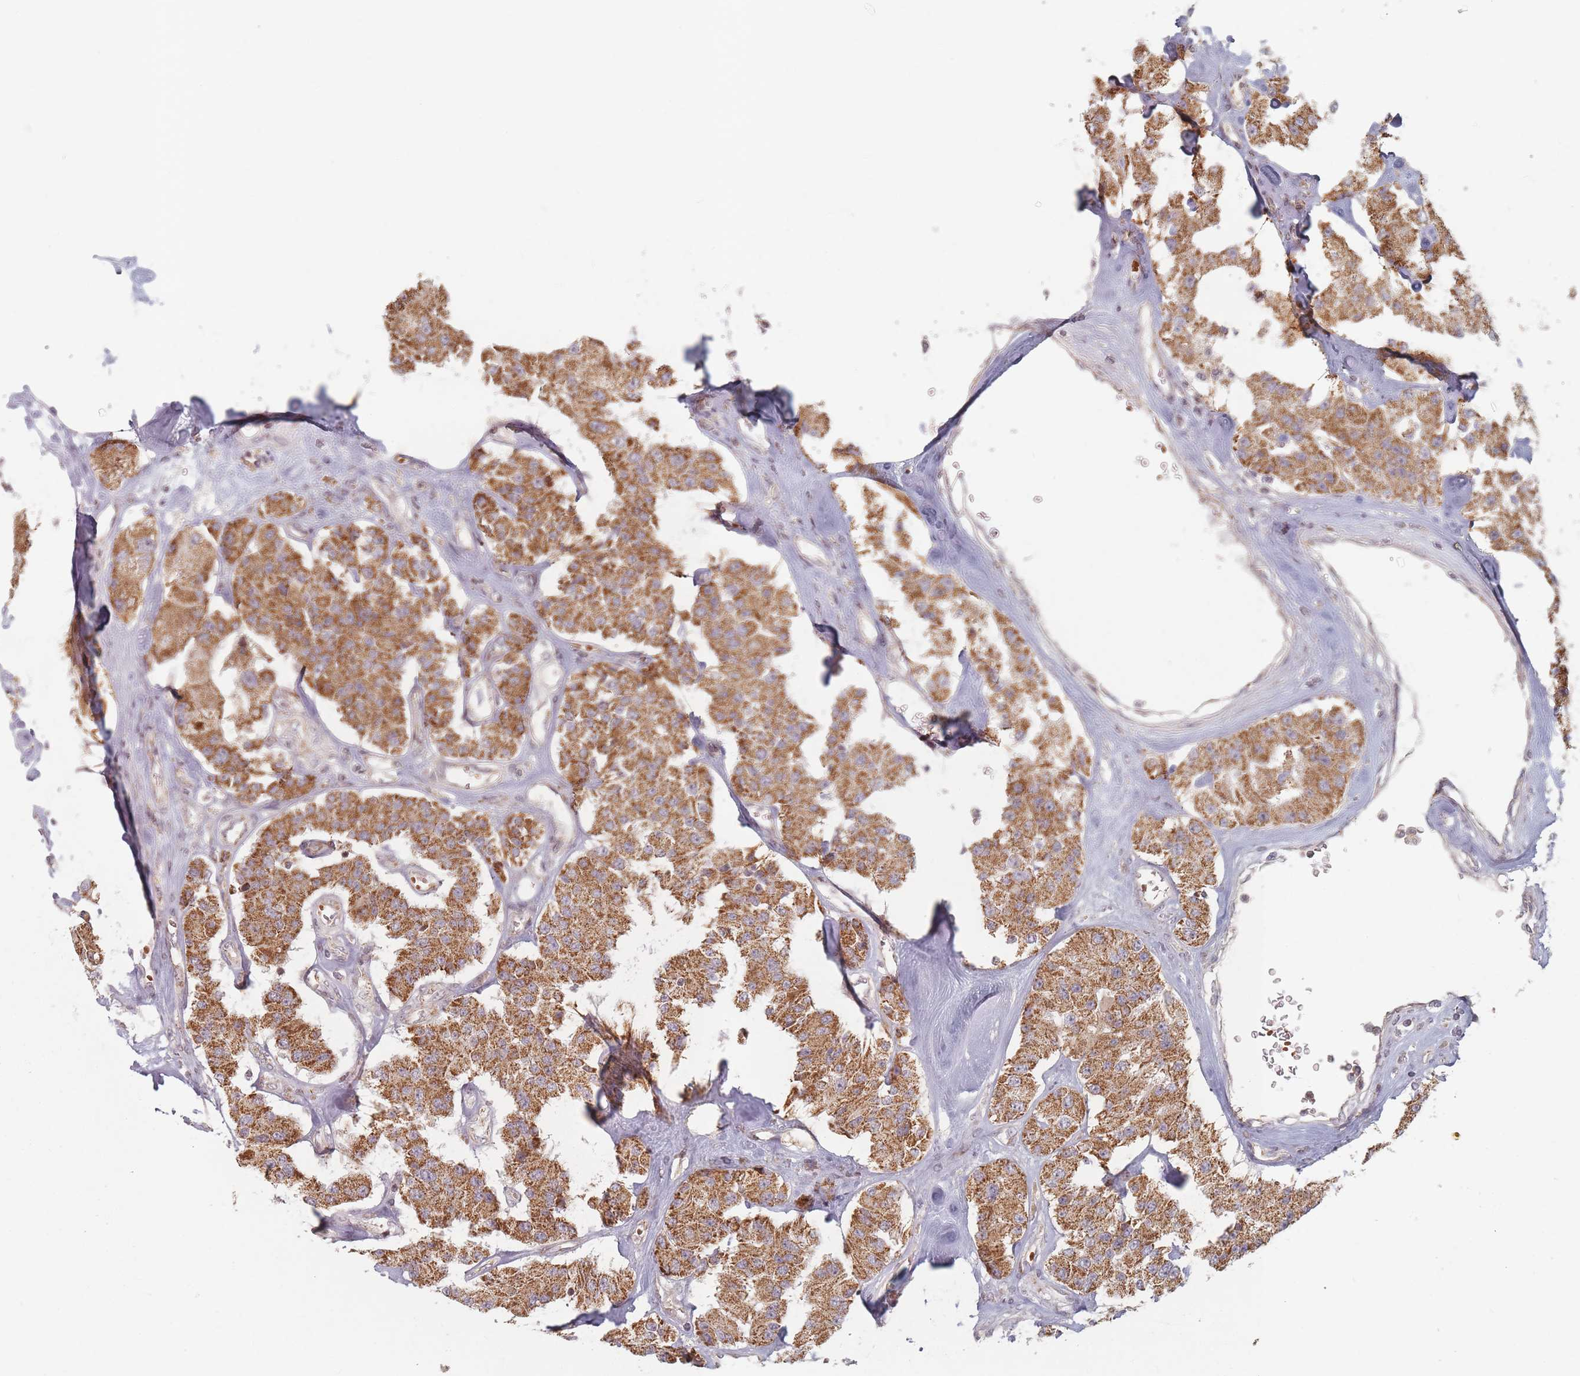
{"staining": {"intensity": "moderate", "quantity": ">75%", "location": "cytoplasmic/membranous"}, "tissue": "carcinoid", "cell_type": "Tumor cells", "image_type": "cancer", "snomed": [{"axis": "morphology", "description": "Carcinoid, malignant, NOS"}, {"axis": "topography", "description": "Pancreas"}], "caption": "IHC staining of carcinoid, which reveals medium levels of moderate cytoplasmic/membranous positivity in about >75% of tumor cells indicating moderate cytoplasmic/membranous protein expression. The staining was performed using DAB (brown) for protein detection and nuclei were counterstained in hematoxylin (blue).", "gene": "OR2M4", "patient": {"sex": "male", "age": 41}}